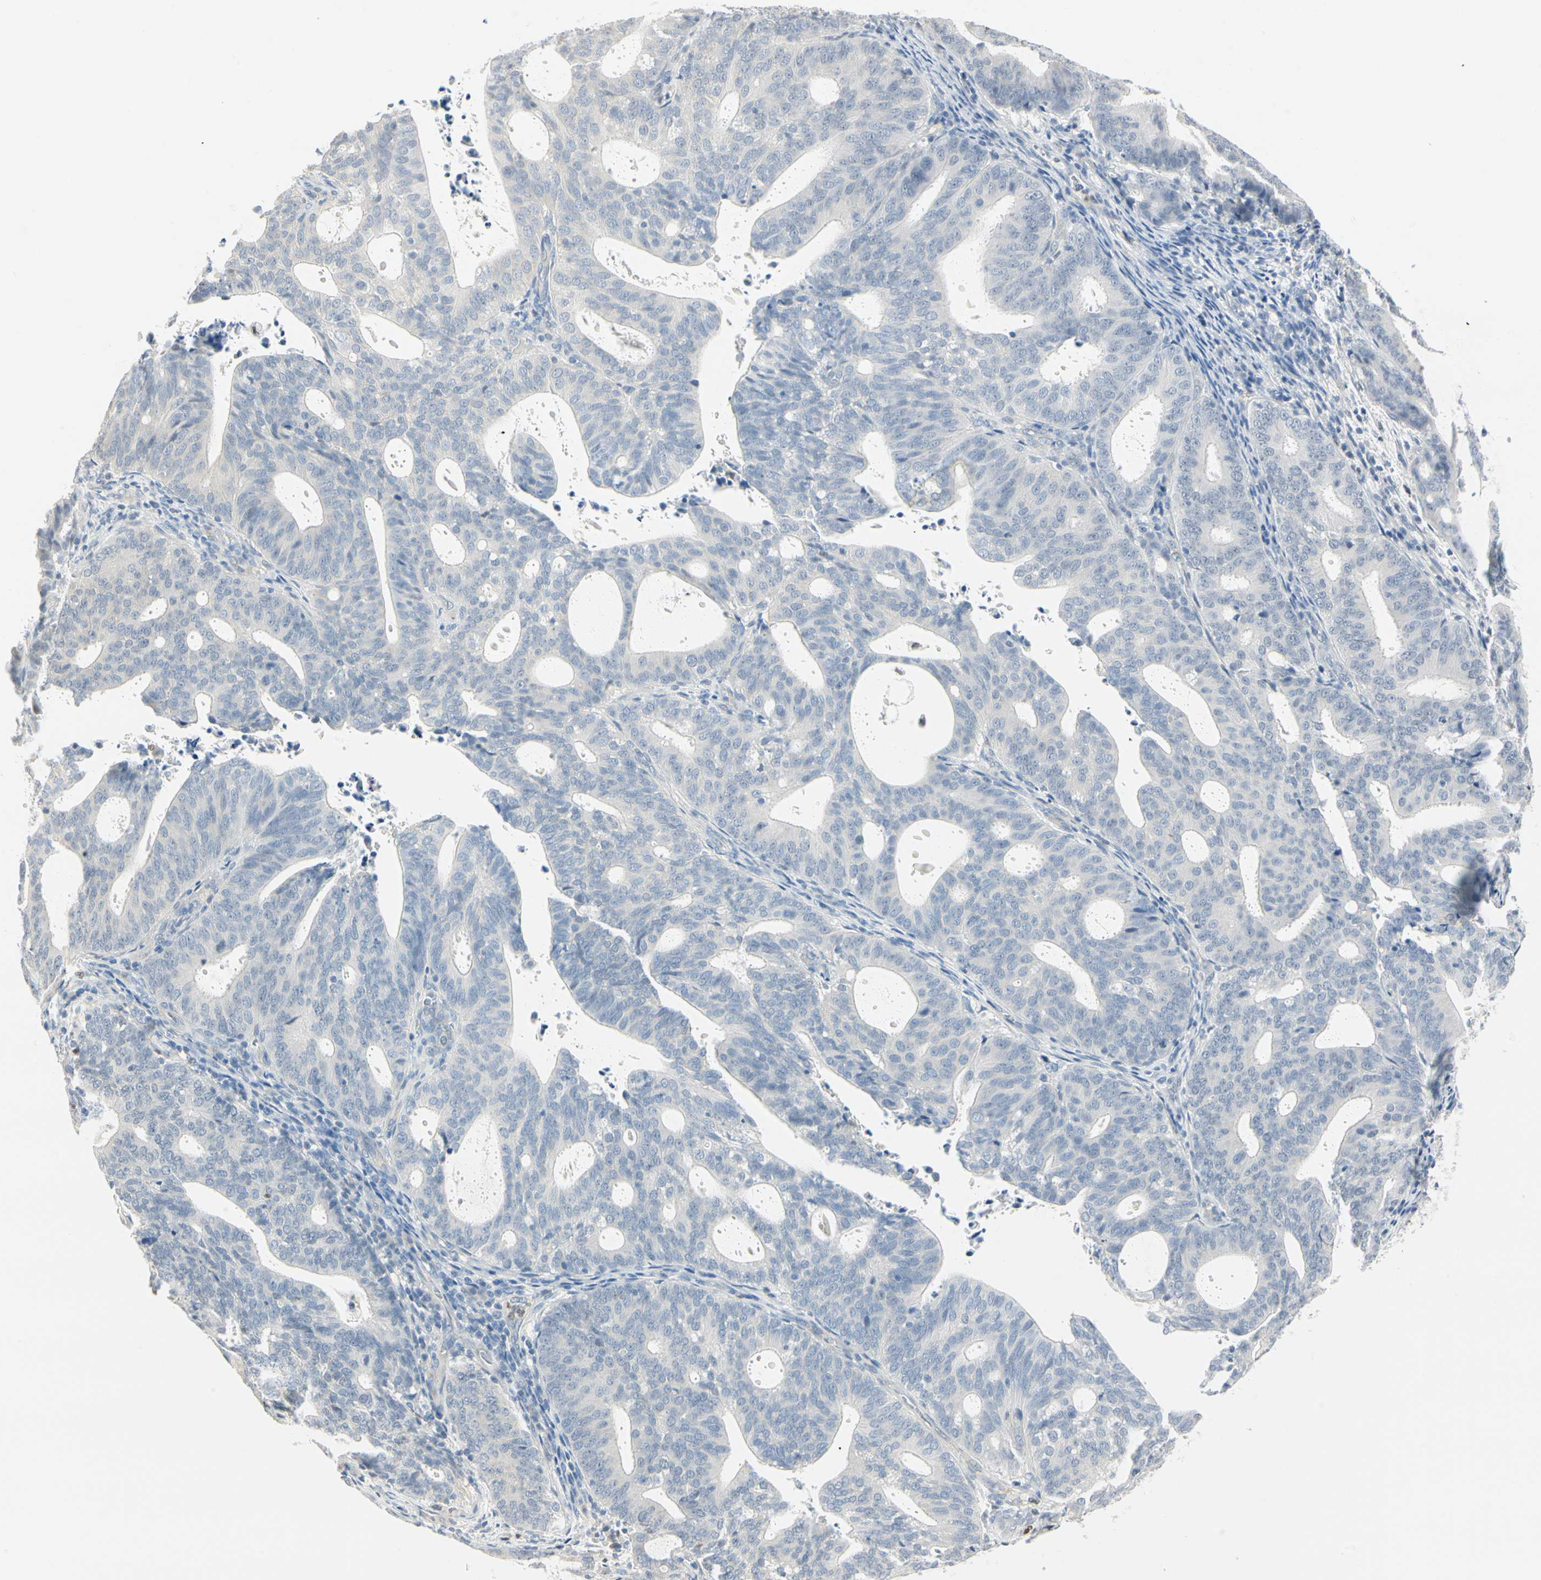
{"staining": {"intensity": "negative", "quantity": "none", "location": "none"}, "tissue": "endometrial cancer", "cell_type": "Tumor cells", "image_type": "cancer", "snomed": [{"axis": "morphology", "description": "Adenocarcinoma, NOS"}, {"axis": "topography", "description": "Uterus"}], "caption": "Immunohistochemistry (IHC) histopathology image of neoplastic tissue: human endometrial adenocarcinoma stained with DAB (3,3'-diaminobenzidine) reveals no significant protein staining in tumor cells.", "gene": "MLLT10", "patient": {"sex": "female", "age": 83}}